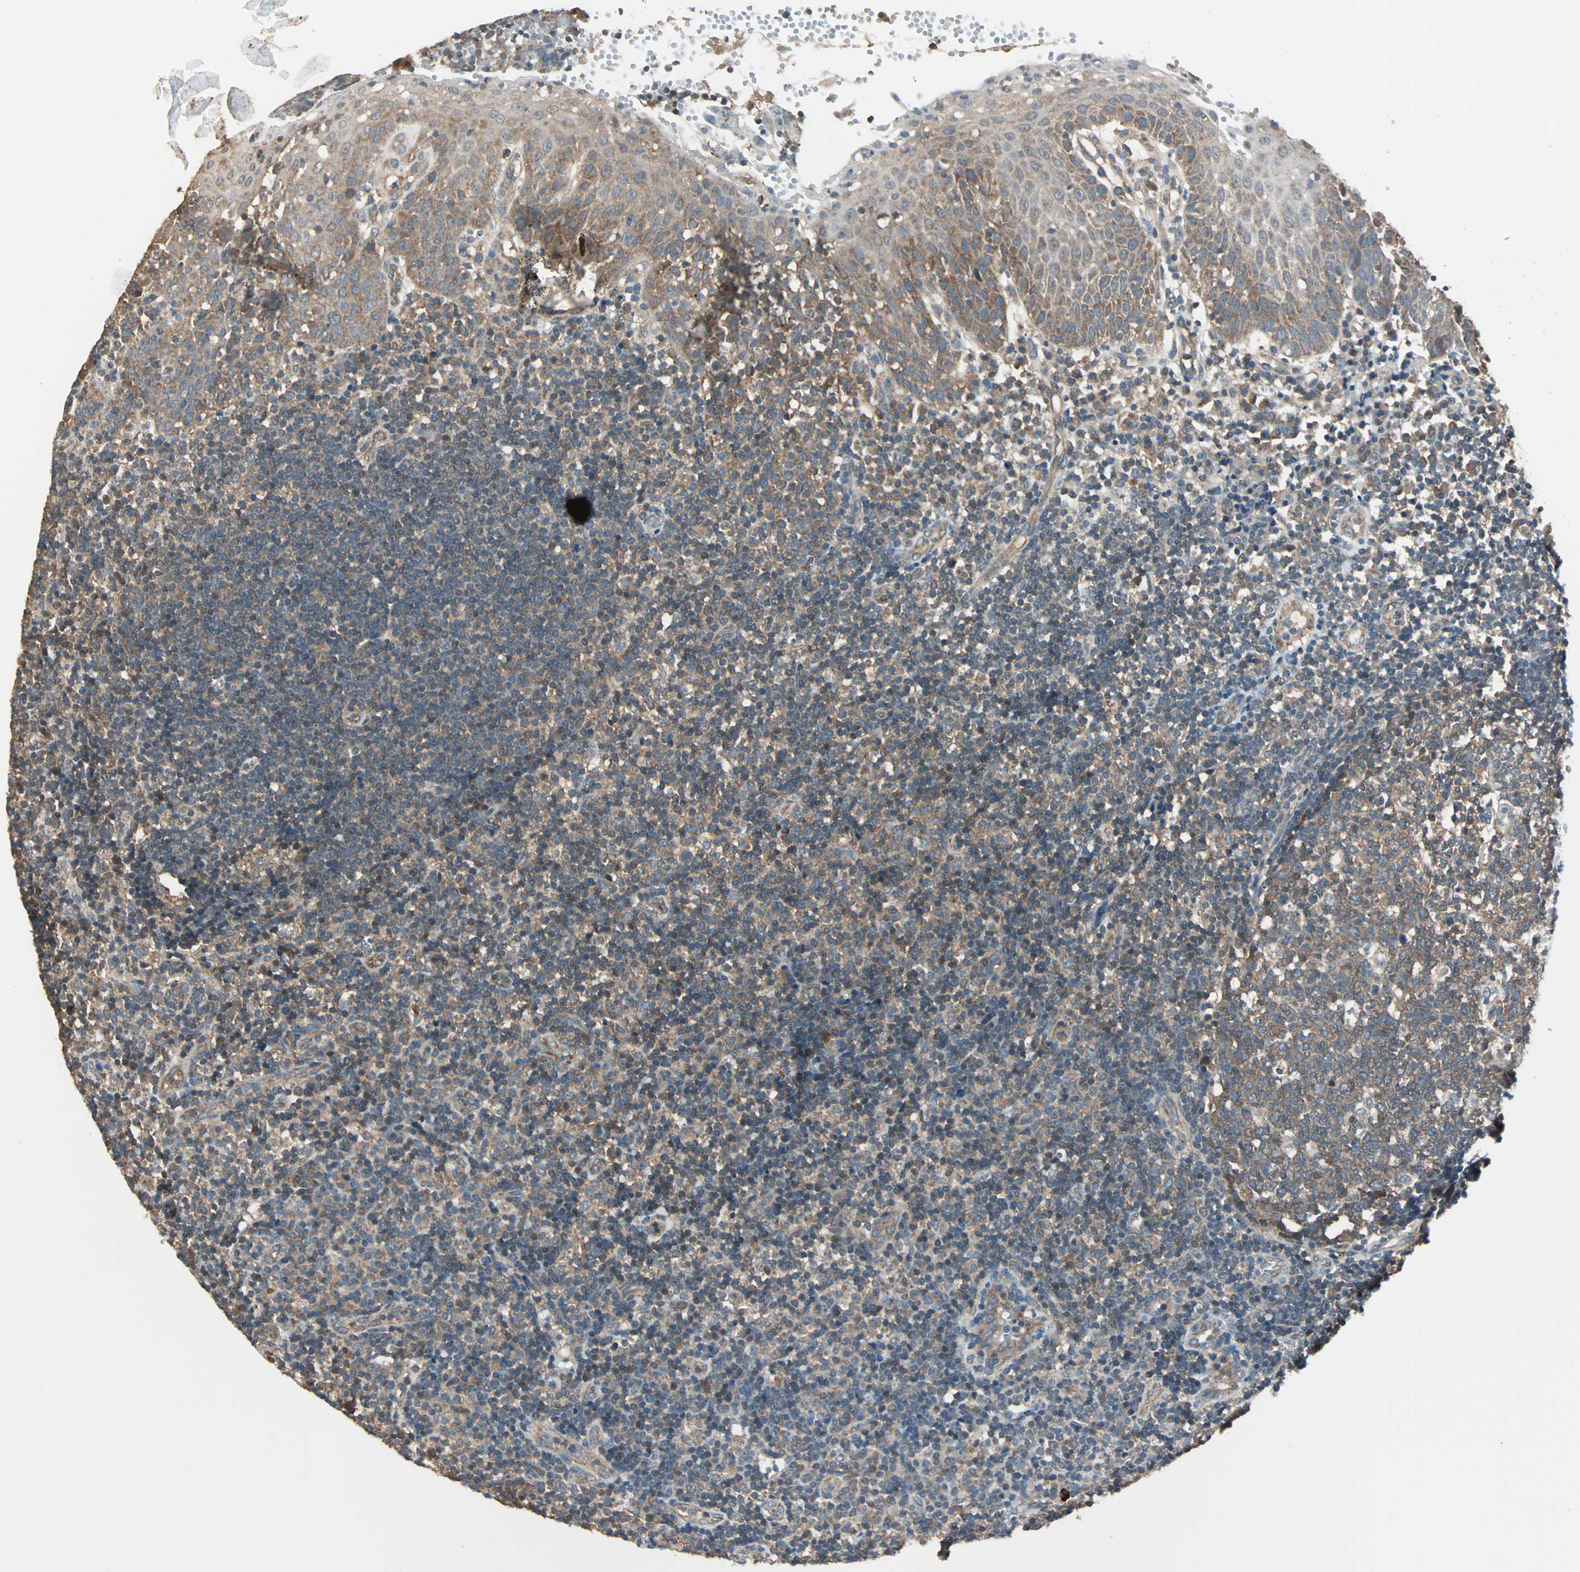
{"staining": {"intensity": "moderate", "quantity": ">75%", "location": "cytoplasmic/membranous"}, "tissue": "tonsil", "cell_type": "Germinal center cells", "image_type": "normal", "snomed": [{"axis": "morphology", "description": "Normal tissue, NOS"}, {"axis": "topography", "description": "Tonsil"}], "caption": "Protein analysis of unremarkable tonsil displays moderate cytoplasmic/membranous expression in approximately >75% of germinal center cells. Immunohistochemistry (ihc) stains the protein of interest in brown and the nuclei are stained blue.", "gene": "MAP3K21", "patient": {"sex": "female", "age": 40}}